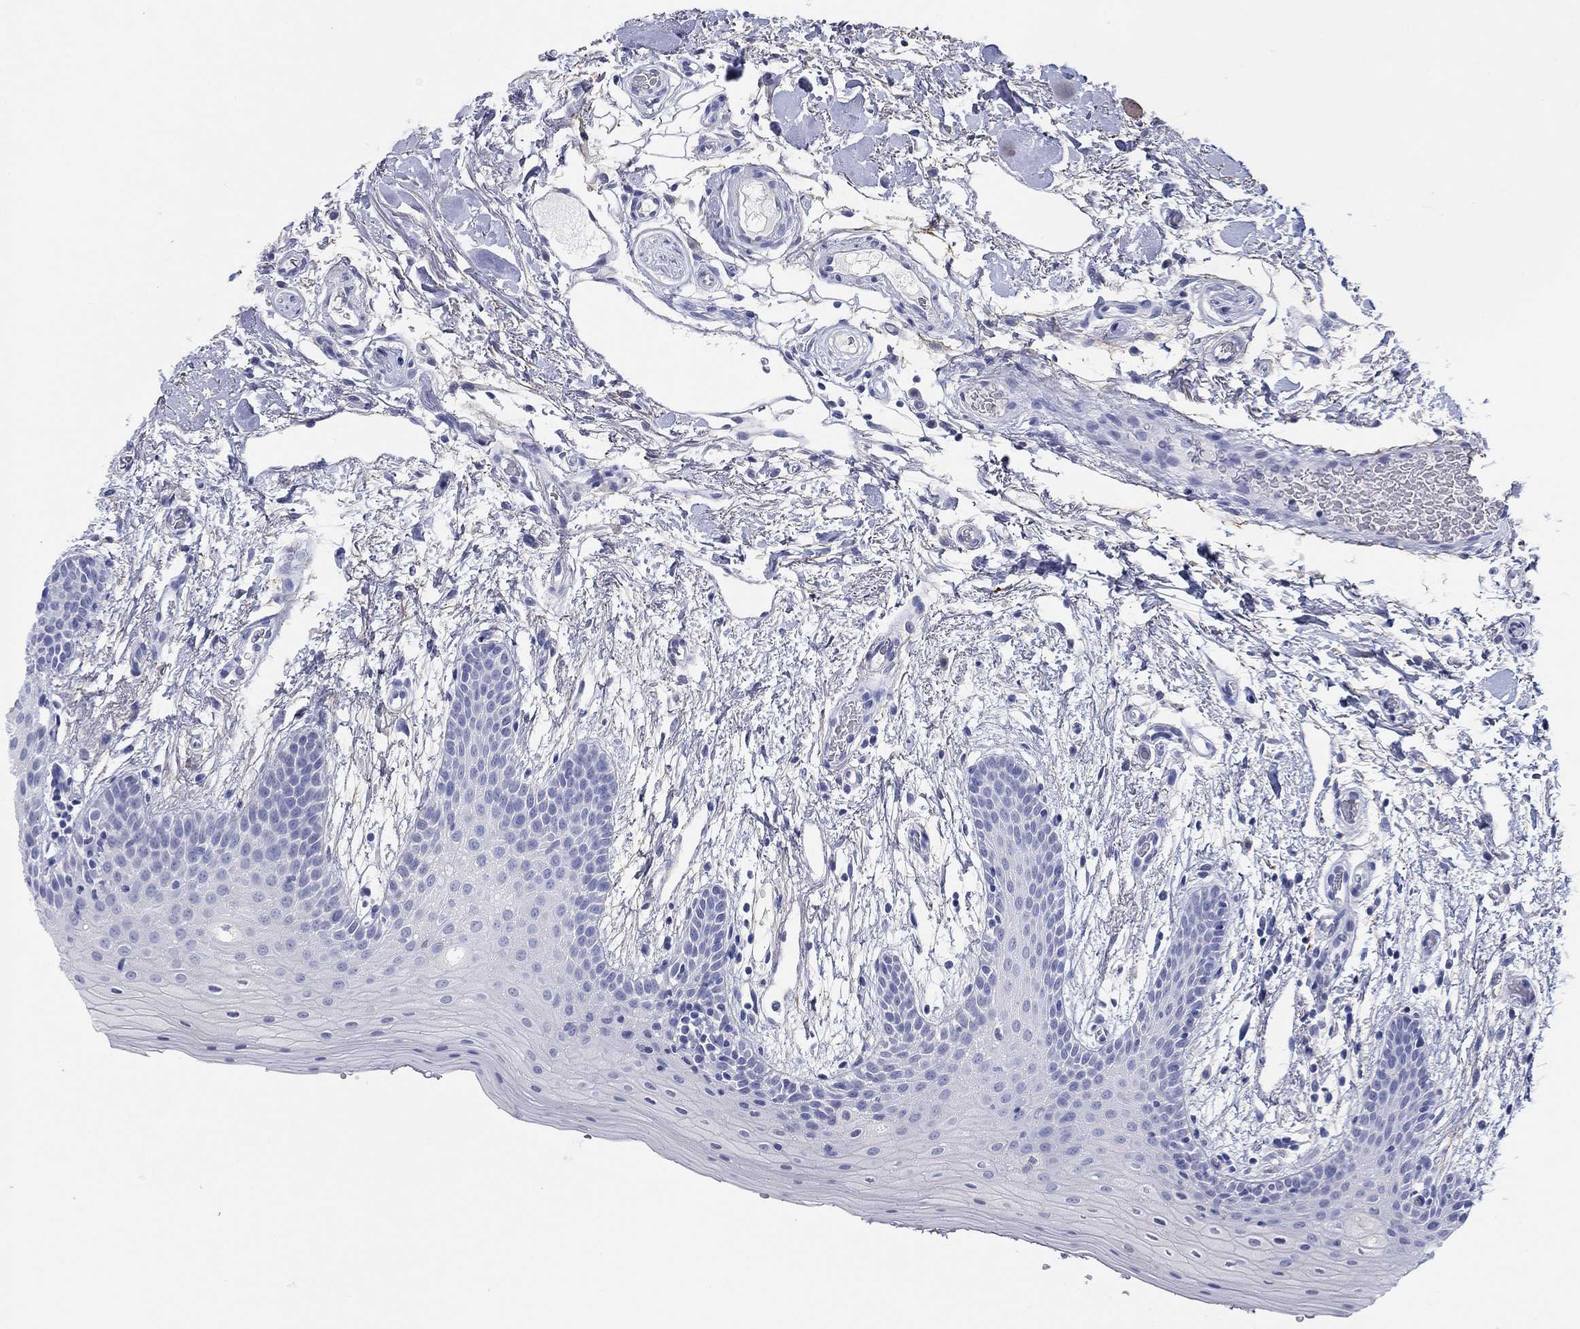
{"staining": {"intensity": "negative", "quantity": "none", "location": "none"}, "tissue": "oral mucosa", "cell_type": "Squamous epithelial cells", "image_type": "normal", "snomed": [{"axis": "morphology", "description": "Normal tissue, NOS"}, {"axis": "topography", "description": "Oral tissue"}, {"axis": "topography", "description": "Tounge, NOS"}], "caption": "High magnification brightfield microscopy of normal oral mucosa stained with DAB (brown) and counterstained with hematoxylin (blue): squamous epithelial cells show no significant expression. (Stains: DAB immunohistochemistry with hematoxylin counter stain, Microscopy: brightfield microscopy at high magnification).", "gene": "PDYN", "patient": {"sex": "female", "age": 86}}